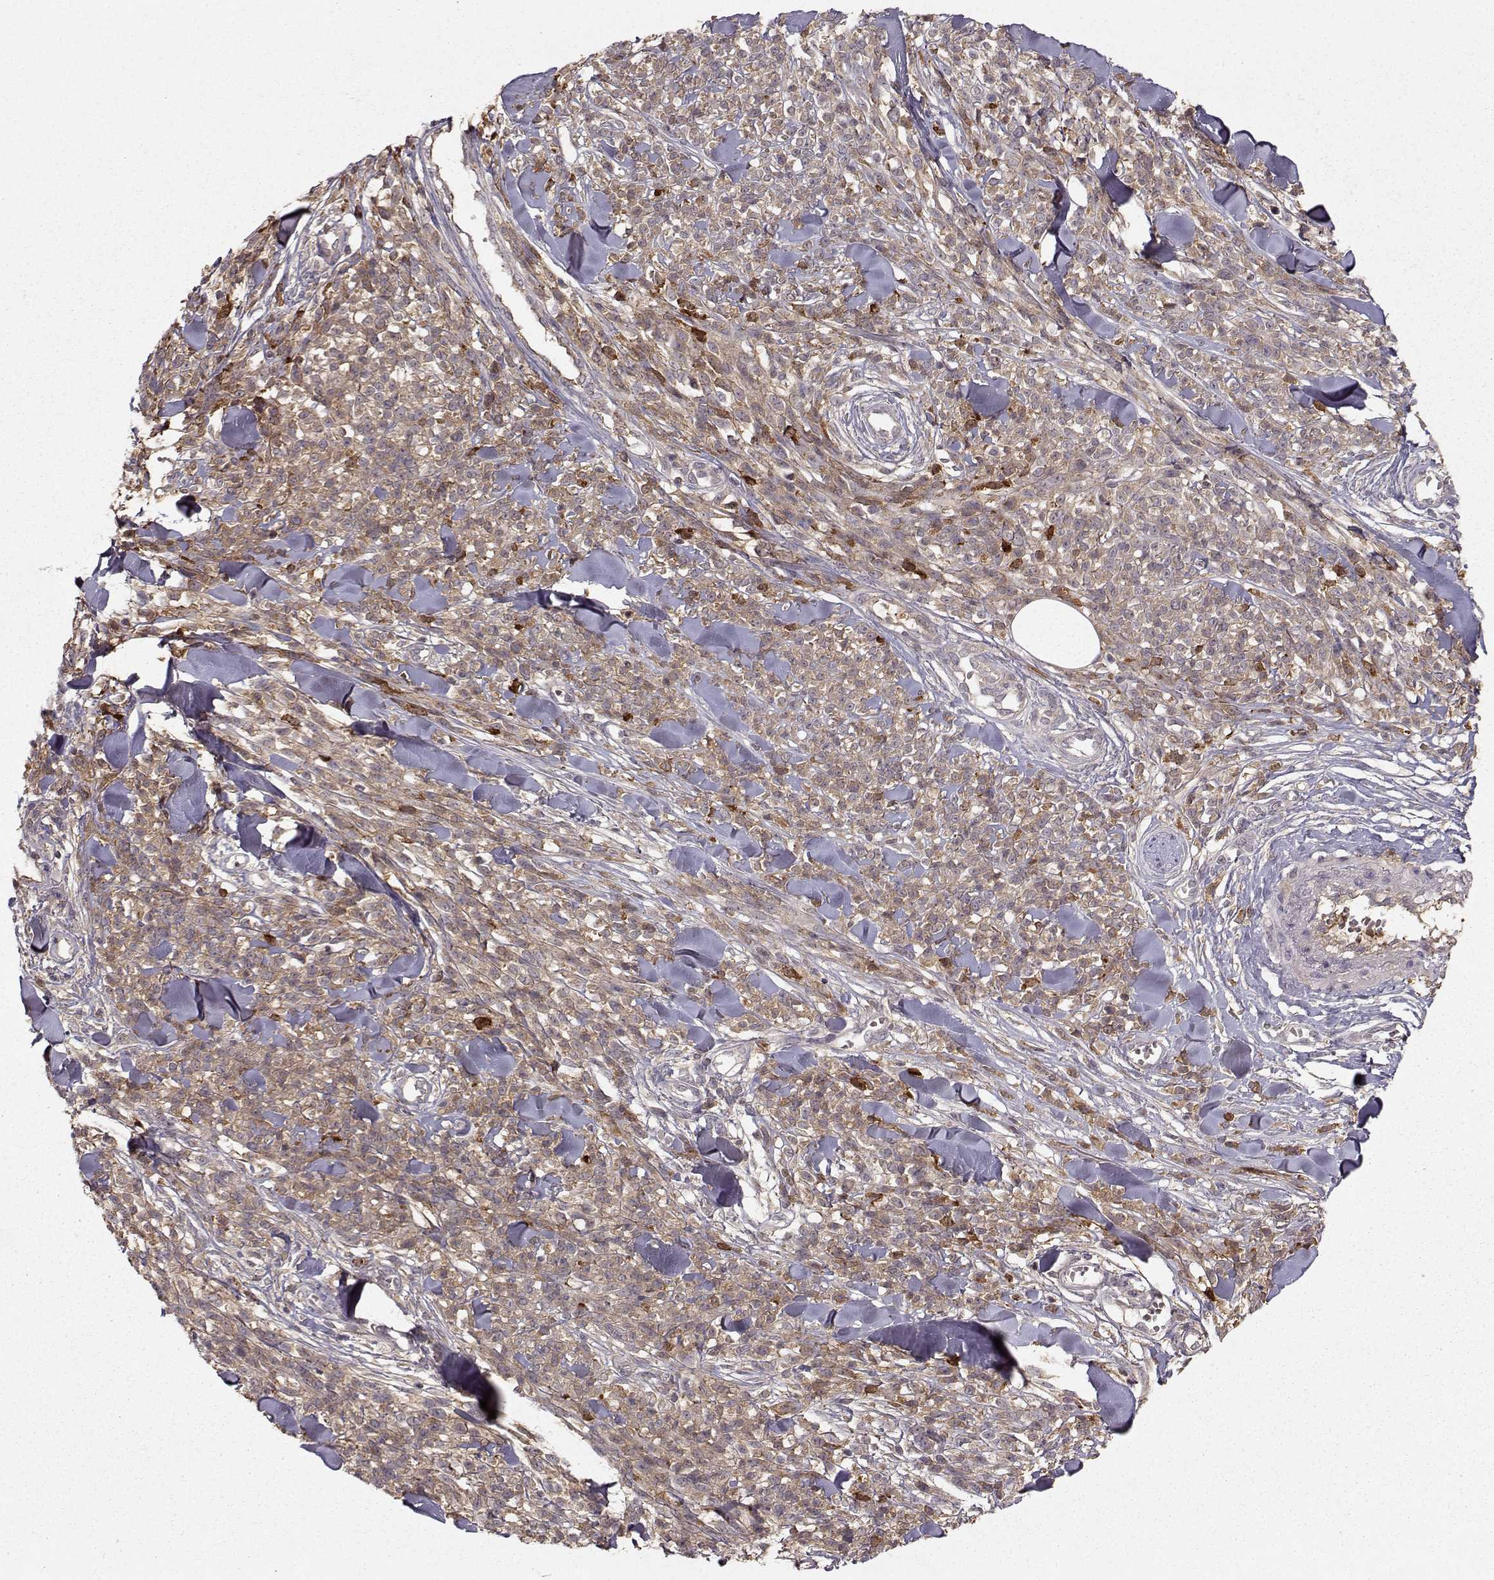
{"staining": {"intensity": "weak", "quantity": "25%-75%", "location": "cytoplasmic/membranous"}, "tissue": "melanoma", "cell_type": "Tumor cells", "image_type": "cancer", "snomed": [{"axis": "morphology", "description": "Malignant melanoma, NOS"}, {"axis": "topography", "description": "Skin"}, {"axis": "topography", "description": "Skin of trunk"}], "caption": "About 25%-75% of tumor cells in human melanoma reveal weak cytoplasmic/membranous protein expression as visualized by brown immunohistochemical staining.", "gene": "WNT6", "patient": {"sex": "male", "age": 74}}